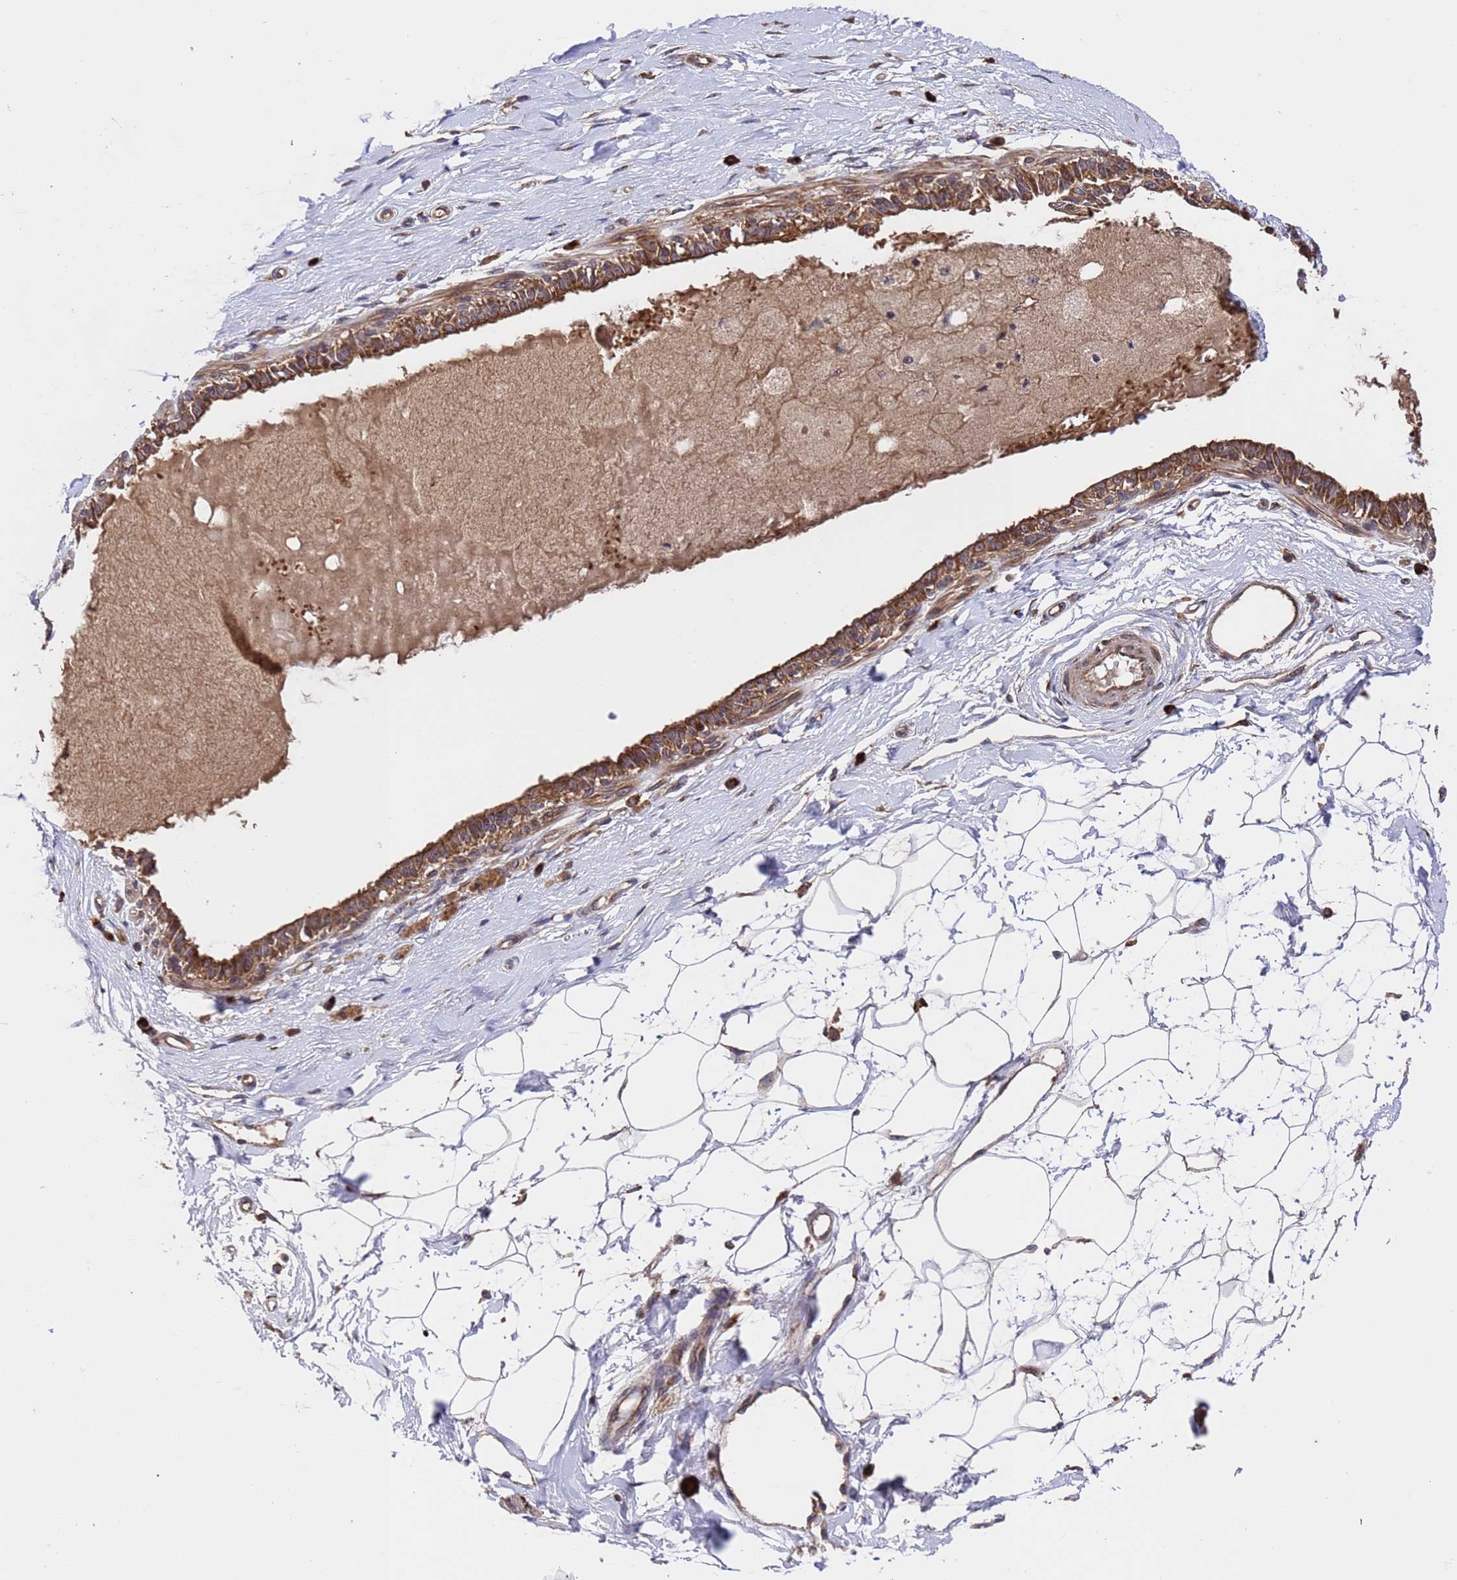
{"staining": {"intensity": "weak", "quantity": "25%-75%", "location": "cytoplasmic/membranous"}, "tissue": "breast", "cell_type": "Adipocytes", "image_type": "normal", "snomed": [{"axis": "morphology", "description": "Normal tissue, NOS"}, {"axis": "topography", "description": "Breast"}], "caption": "DAB immunohistochemical staining of benign breast shows weak cytoplasmic/membranous protein positivity in approximately 25%-75% of adipocytes. The protein is stained brown, and the nuclei are stained in blue (DAB (3,3'-diaminobenzidine) IHC with brightfield microscopy, high magnification).", "gene": "TSR3", "patient": {"sex": "female", "age": 45}}